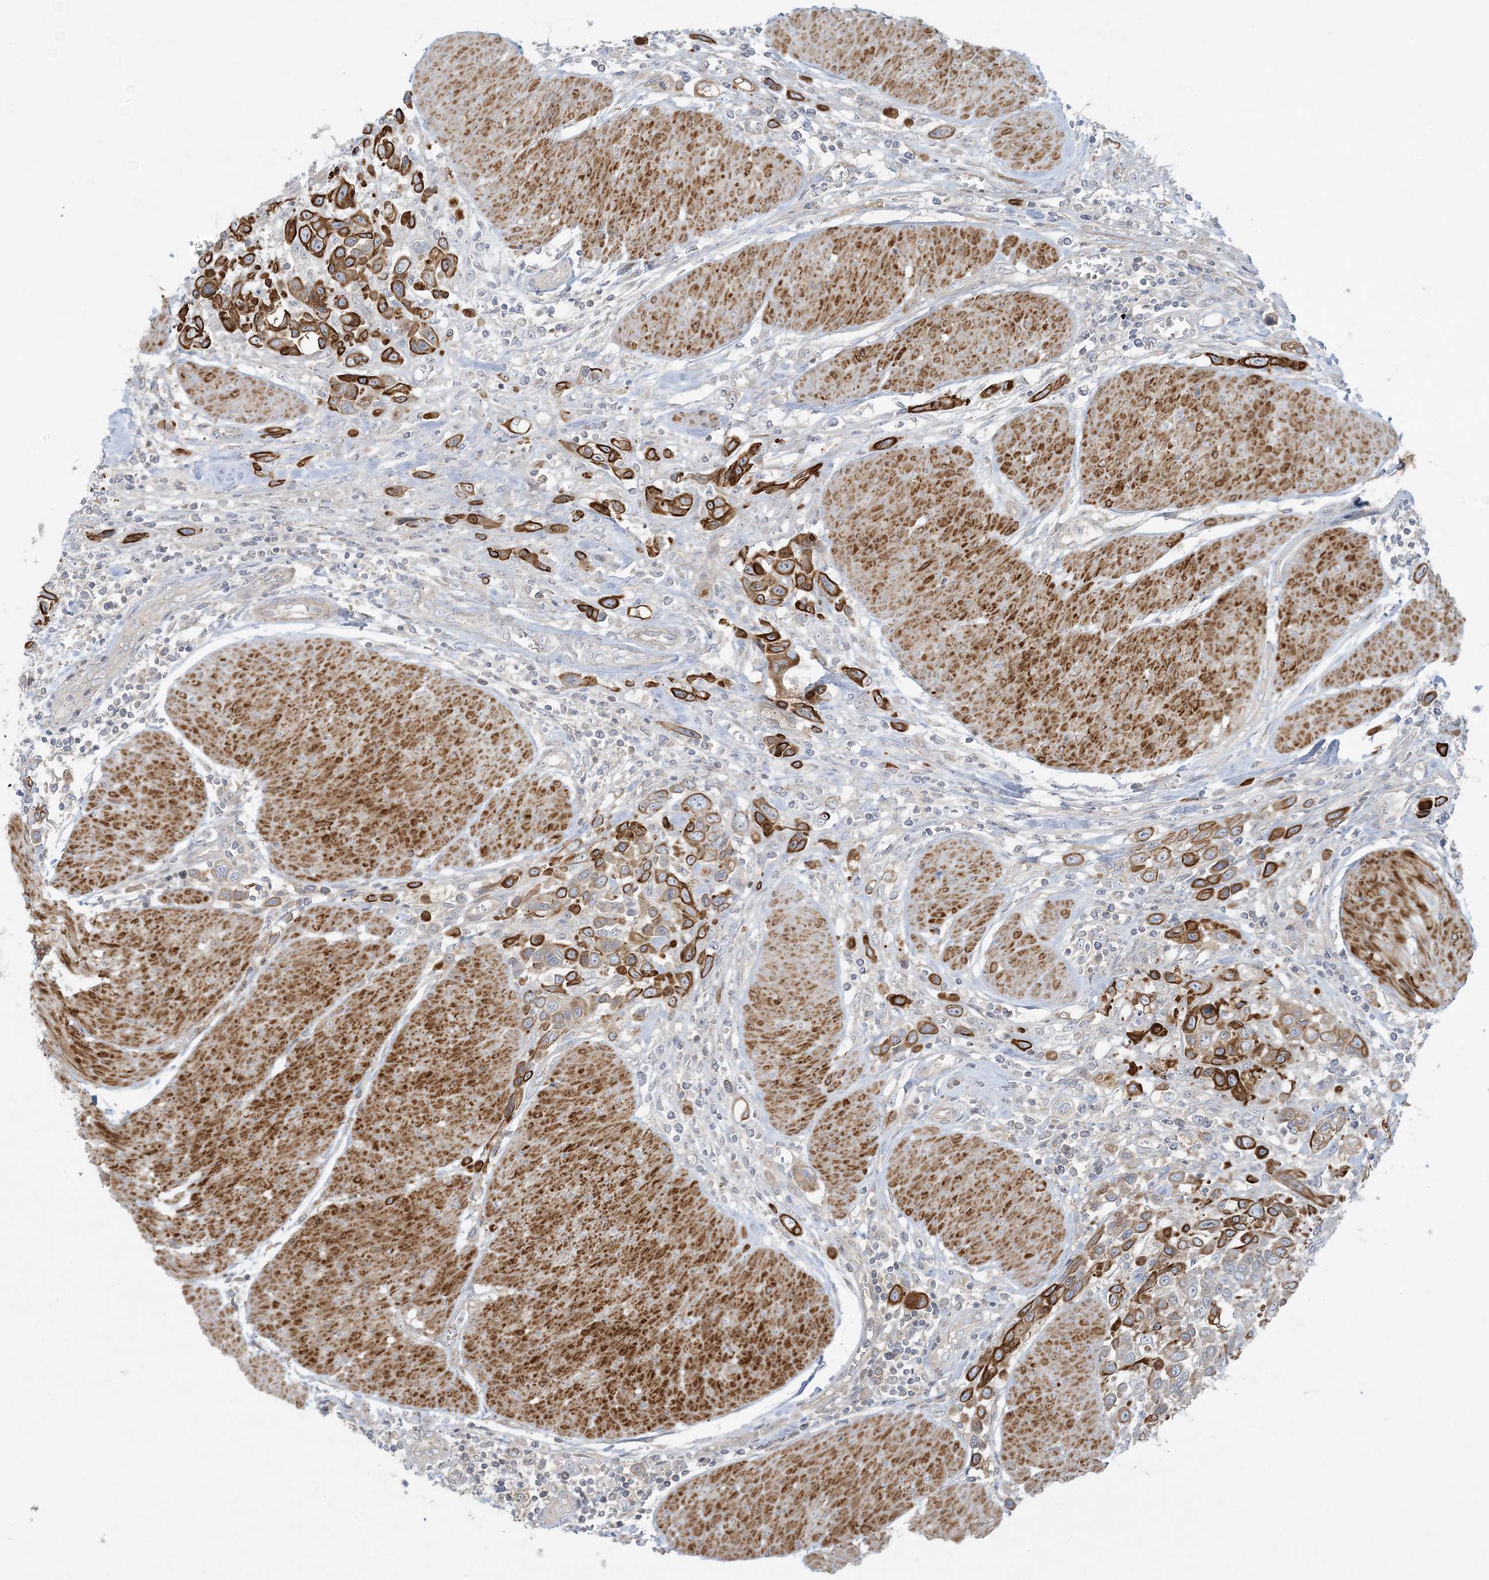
{"staining": {"intensity": "strong", "quantity": ">75%", "location": "cytoplasmic/membranous"}, "tissue": "urothelial cancer", "cell_type": "Tumor cells", "image_type": "cancer", "snomed": [{"axis": "morphology", "description": "Urothelial carcinoma, High grade"}, {"axis": "topography", "description": "Urinary bladder"}], "caption": "Tumor cells show strong cytoplasmic/membranous positivity in approximately >75% of cells in urothelial cancer.", "gene": "PIK3R4", "patient": {"sex": "male", "age": 50}}